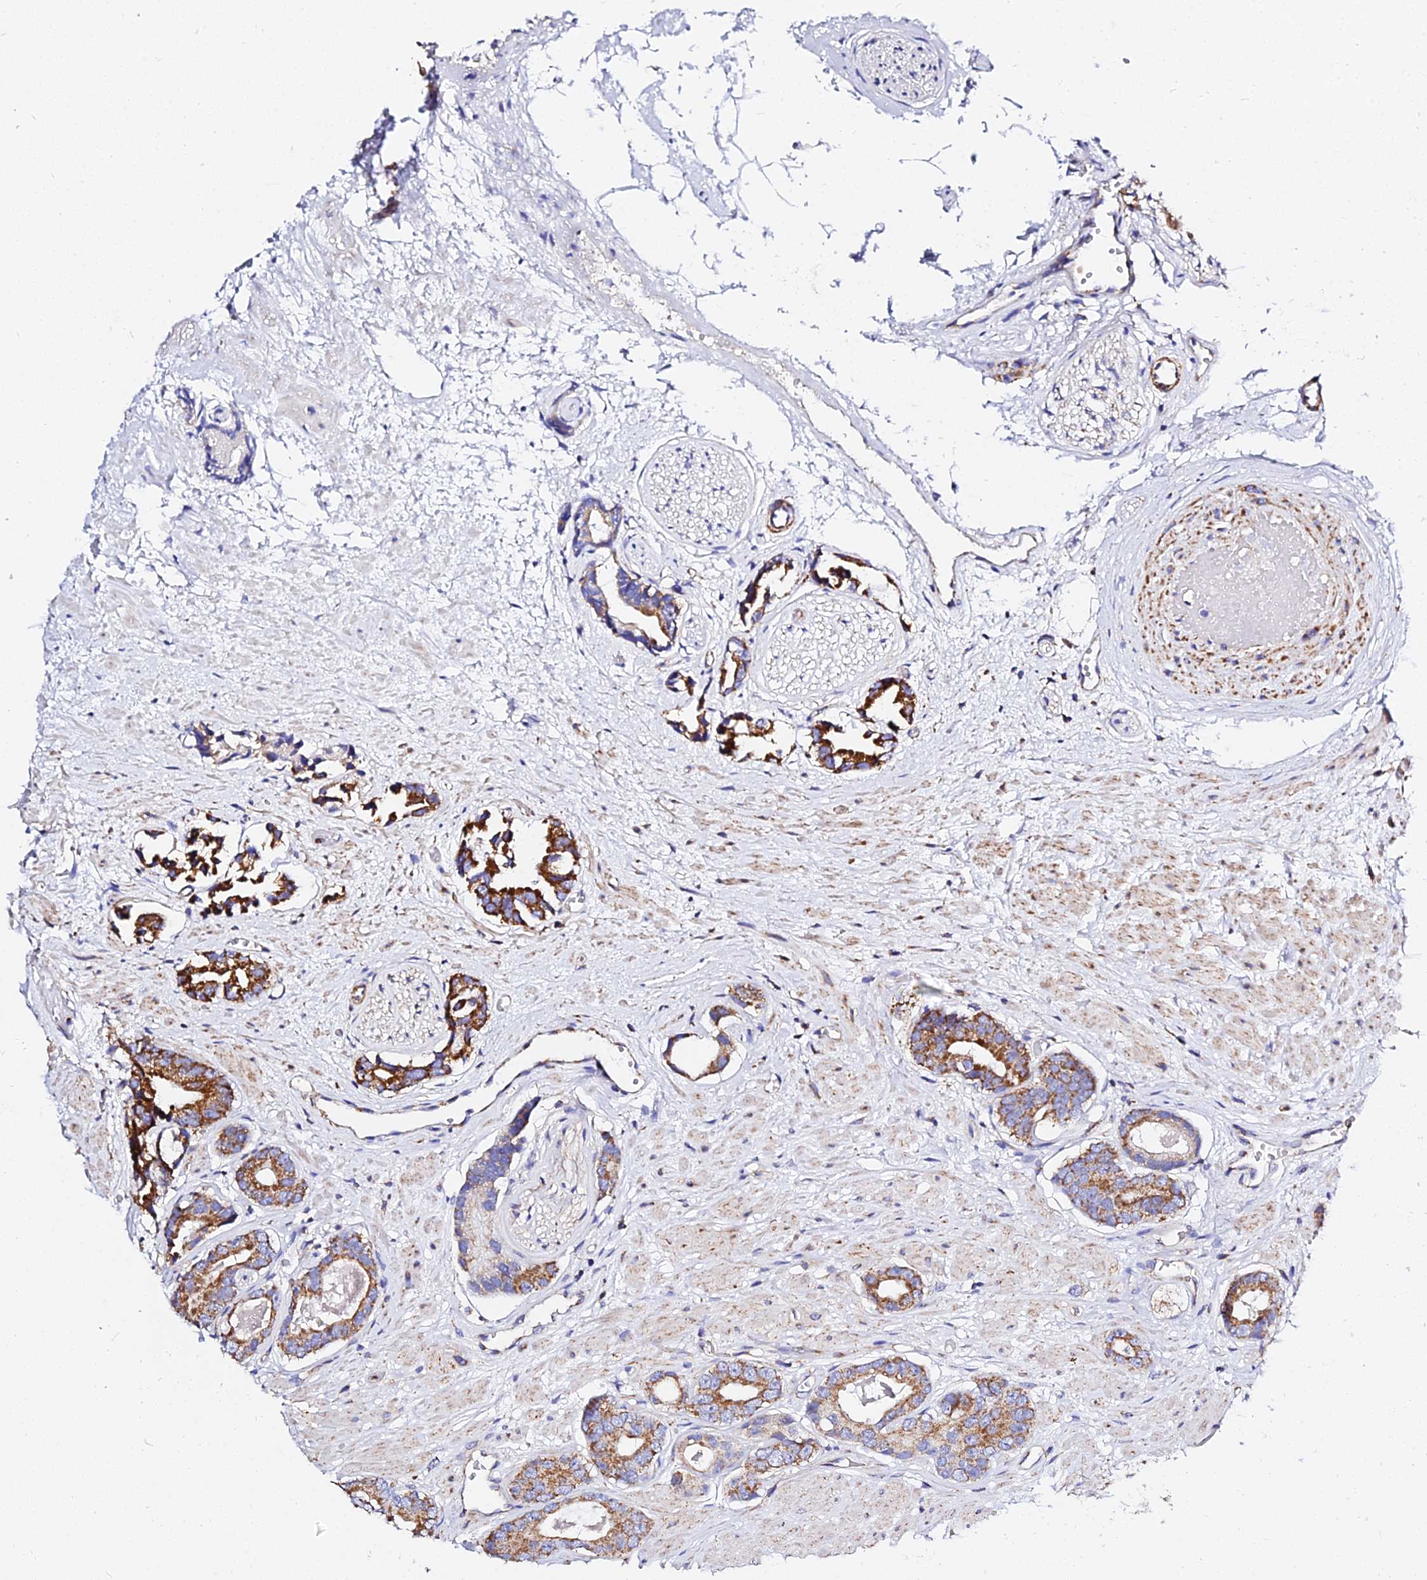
{"staining": {"intensity": "strong", "quantity": ">75%", "location": "cytoplasmic/membranous"}, "tissue": "prostate cancer", "cell_type": "Tumor cells", "image_type": "cancer", "snomed": [{"axis": "morphology", "description": "Adenocarcinoma, Low grade"}, {"axis": "topography", "description": "Prostate"}], "caption": "Immunohistochemical staining of human prostate cancer exhibits high levels of strong cytoplasmic/membranous protein positivity in approximately >75% of tumor cells.", "gene": "ZNF573", "patient": {"sex": "male", "age": 64}}